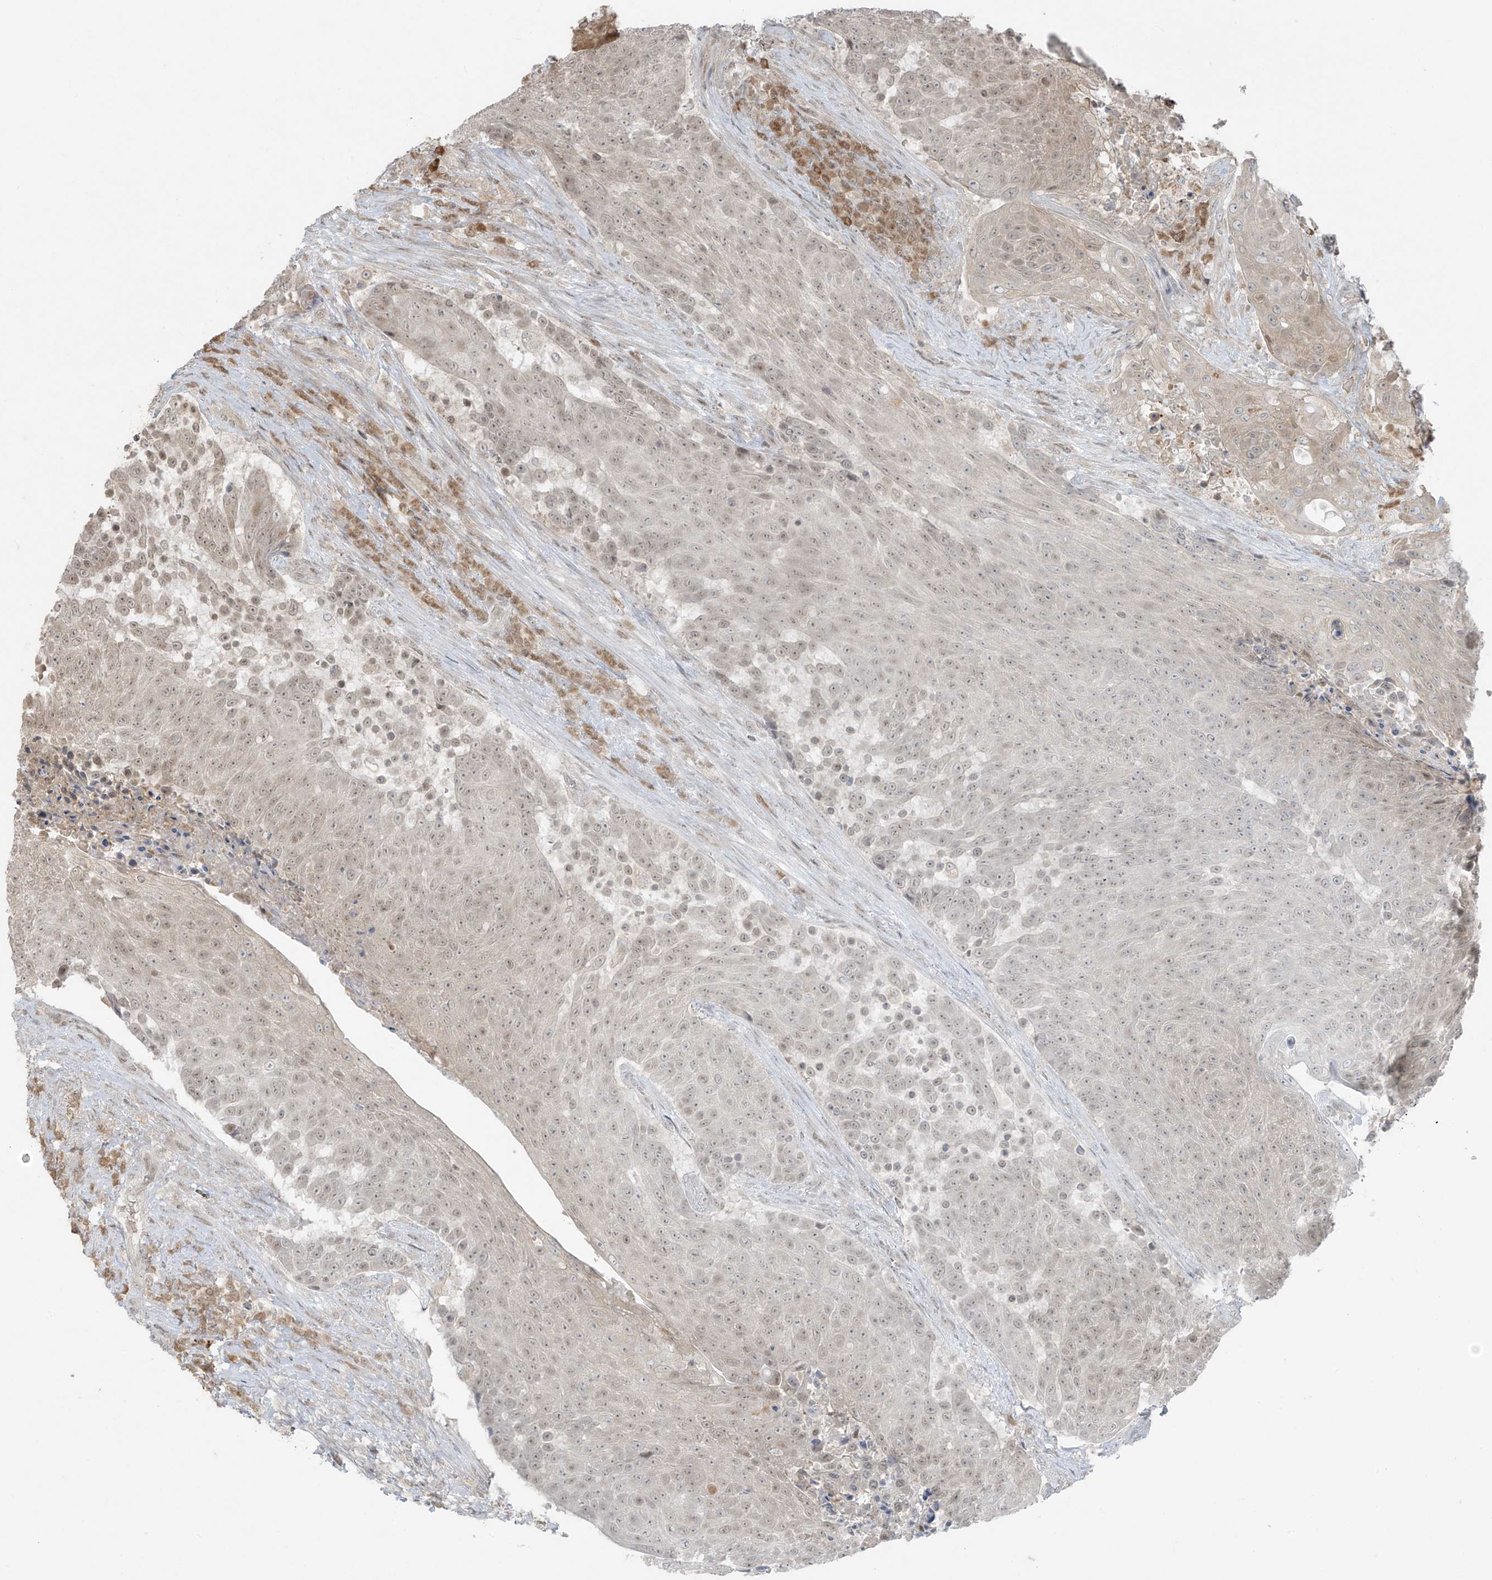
{"staining": {"intensity": "weak", "quantity": "<25%", "location": "nuclear"}, "tissue": "urothelial cancer", "cell_type": "Tumor cells", "image_type": "cancer", "snomed": [{"axis": "morphology", "description": "Urothelial carcinoma, High grade"}, {"axis": "topography", "description": "Urinary bladder"}], "caption": "Image shows no protein positivity in tumor cells of urothelial cancer tissue.", "gene": "TTC22", "patient": {"sex": "female", "age": 63}}